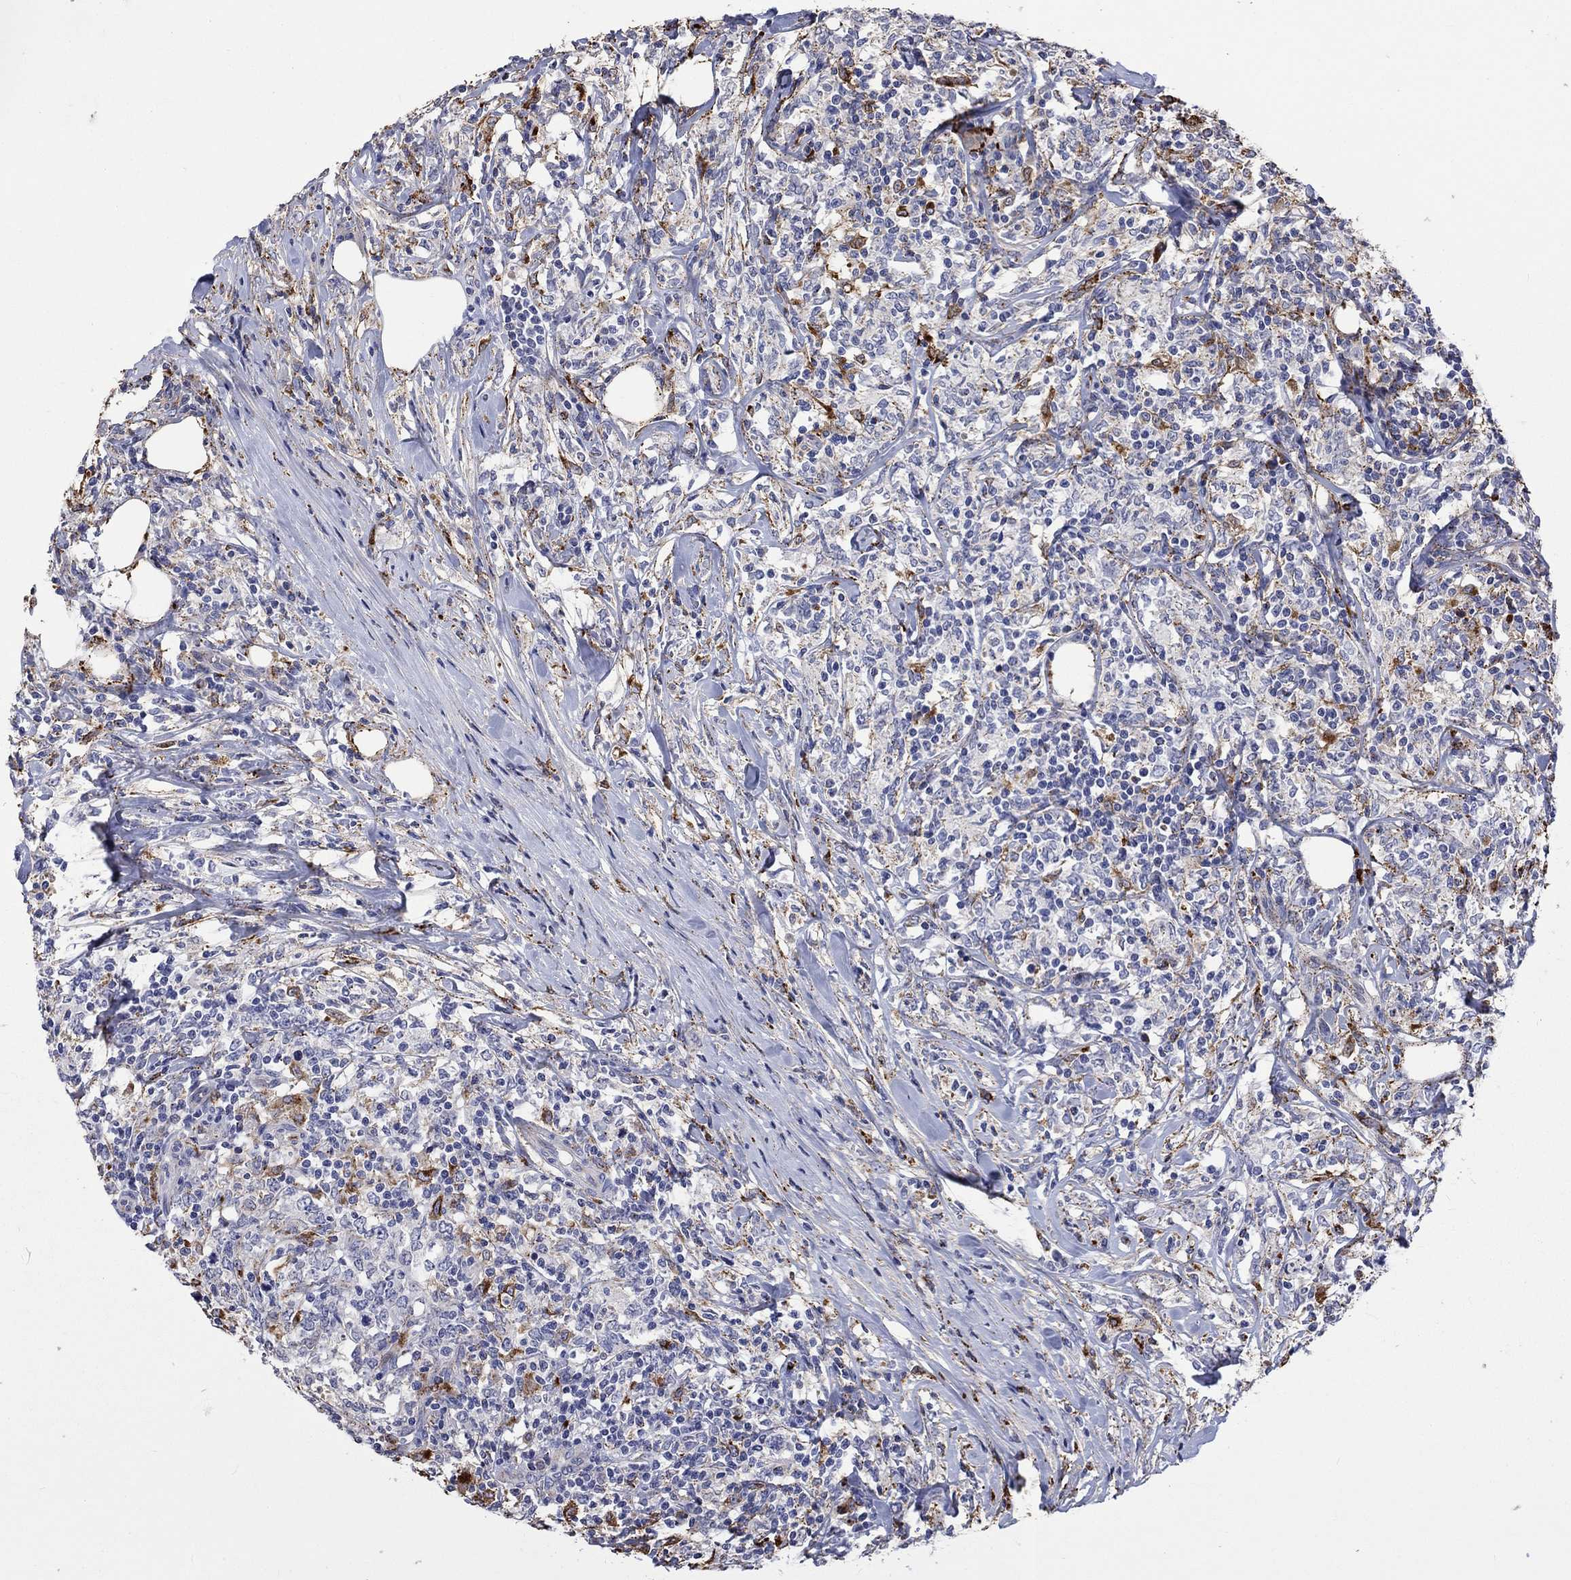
{"staining": {"intensity": "strong", "quantity": "<25%", "location": "cytoplasmic/membranous"}, "tissue": "lymphoma", "cell_type": "Tumor cells", "image_type": "cancer", "snomed": [{"axis": "morphology", "description": "Malignant lymphoma, non-Hodgkin's type, High grade"}, {"axis": "topography", "description": "Lymph node"}], "caption": "This is a photomicrograph of immunohistochemistry staining of high-grade malignant lymphoma, non-Hodgkin's type, which shows strong staining in the cytoplasmic/membranous of tumor cells.", "gene": "CTSB", "patient": {"sex": "female", "age": 84}}